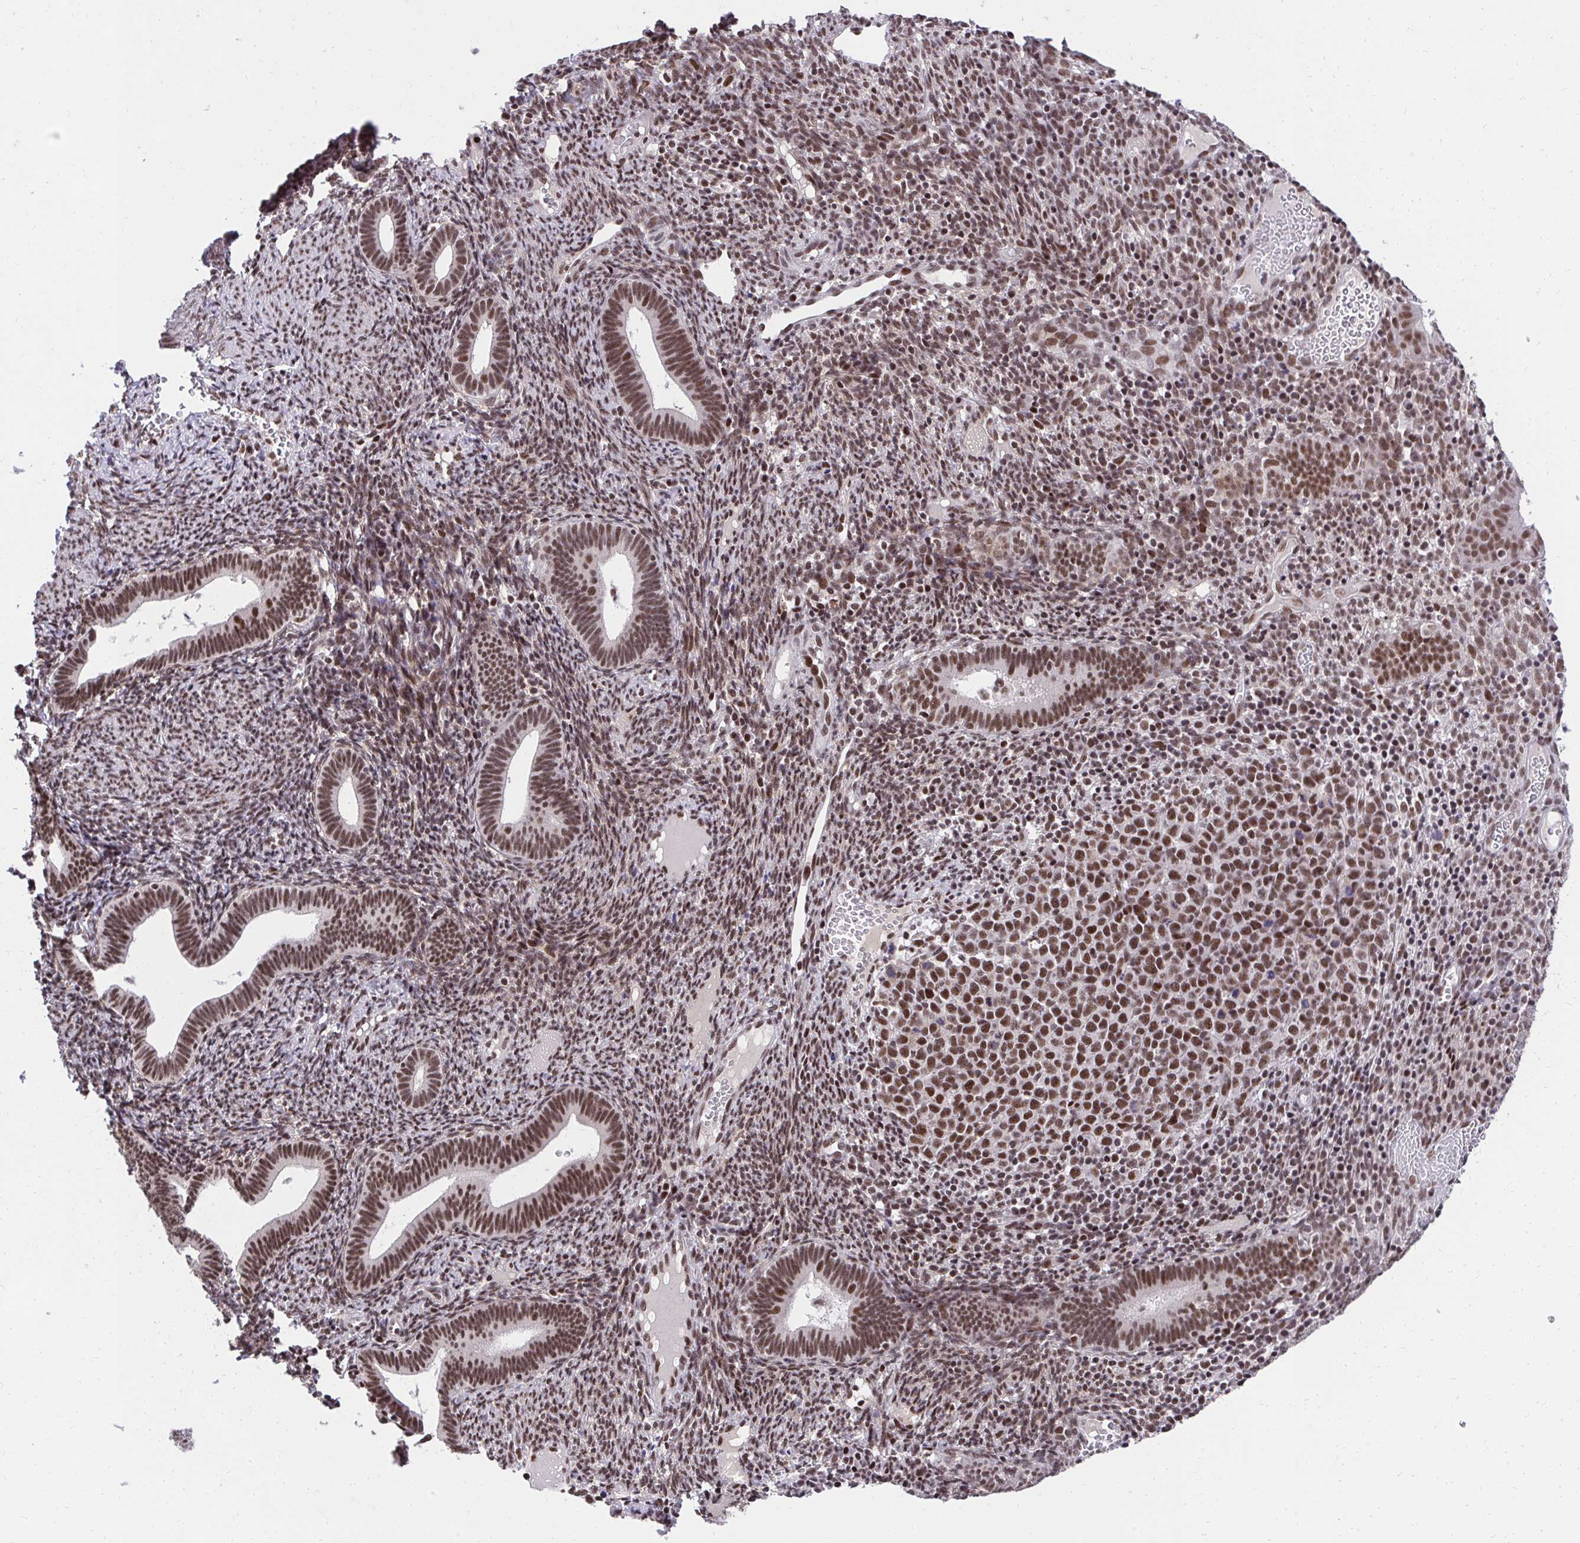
{"staining": {"intensity": "moderate", "quantity": ">75%", "location": "nuclear"}, "tissue": "endometrium", "cell_type": "Cells in endometrial stroma", "image_type": "normal", "snomed": [{"axis": "morphology", "description": "Normal tissue, NOS"}, {"axis": "topography", "description": "Endometrium"}], "caption": "Cells in endometrial stroma show medium levels of moderate nuclear expression in approximately >75% of cells in benign endometrium.", "gene": "SYNE4", "patient": {"sex": "female", "age": 41}}